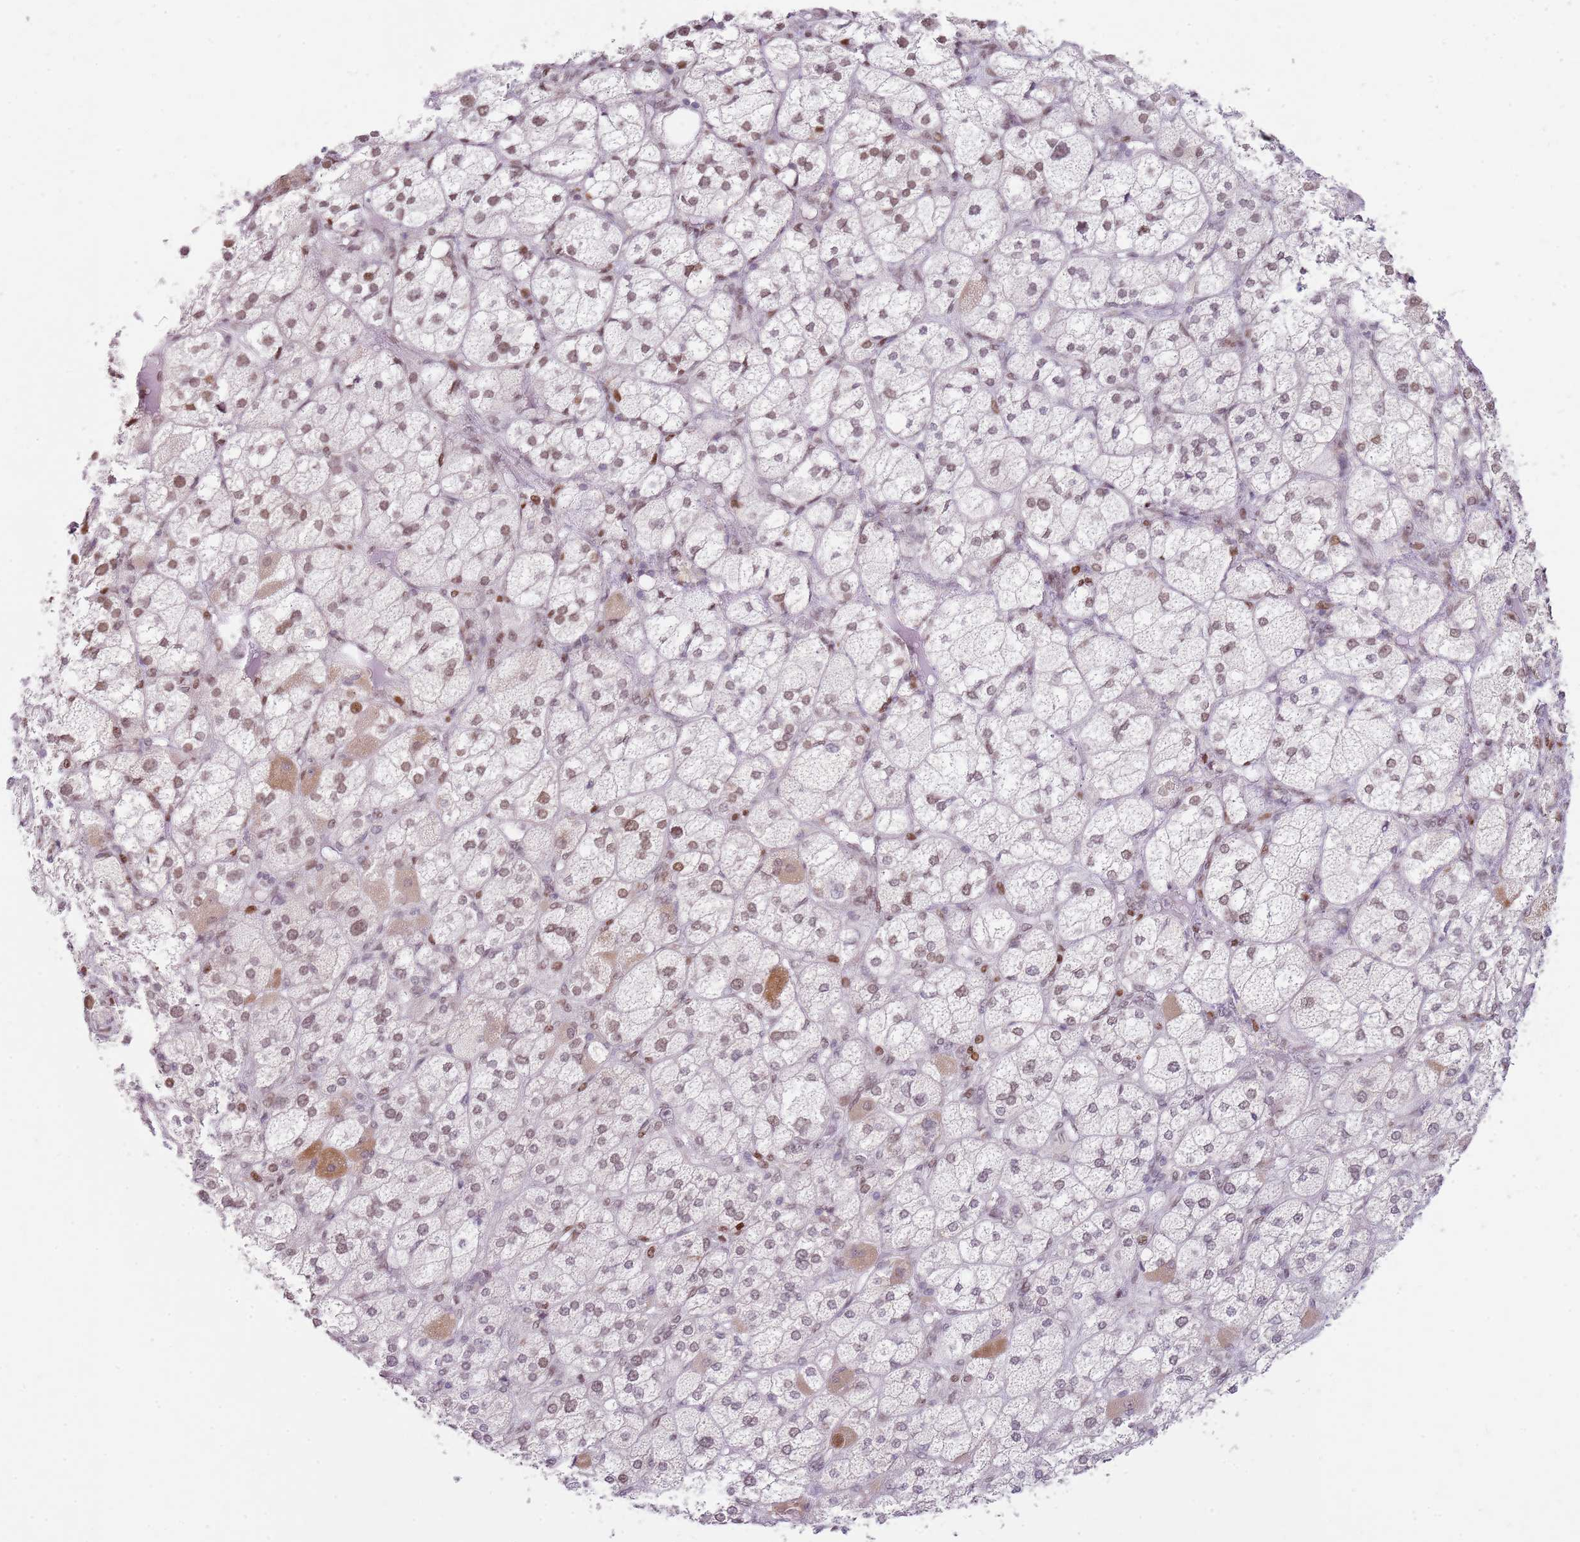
{"staining": {"intensity": "moderate", "quantity": "25%-75%", "location": "nuclear"}, "tissue": "adrenal gland", "cell_type": "Glandular cells", "image_type": "normal", "snomed": [{"axis": "morphology", "description": "Normal tissue, NOS"}, {"axis": "topography", "description": "Adrenal gland"}], "caption": "Adrenal gland stained with IHC exhibits moderate nuclear staining in about 25%-75% of glandular cells.", "gene": "PHC2", "patient": {"sex": "female", "age": 61}}